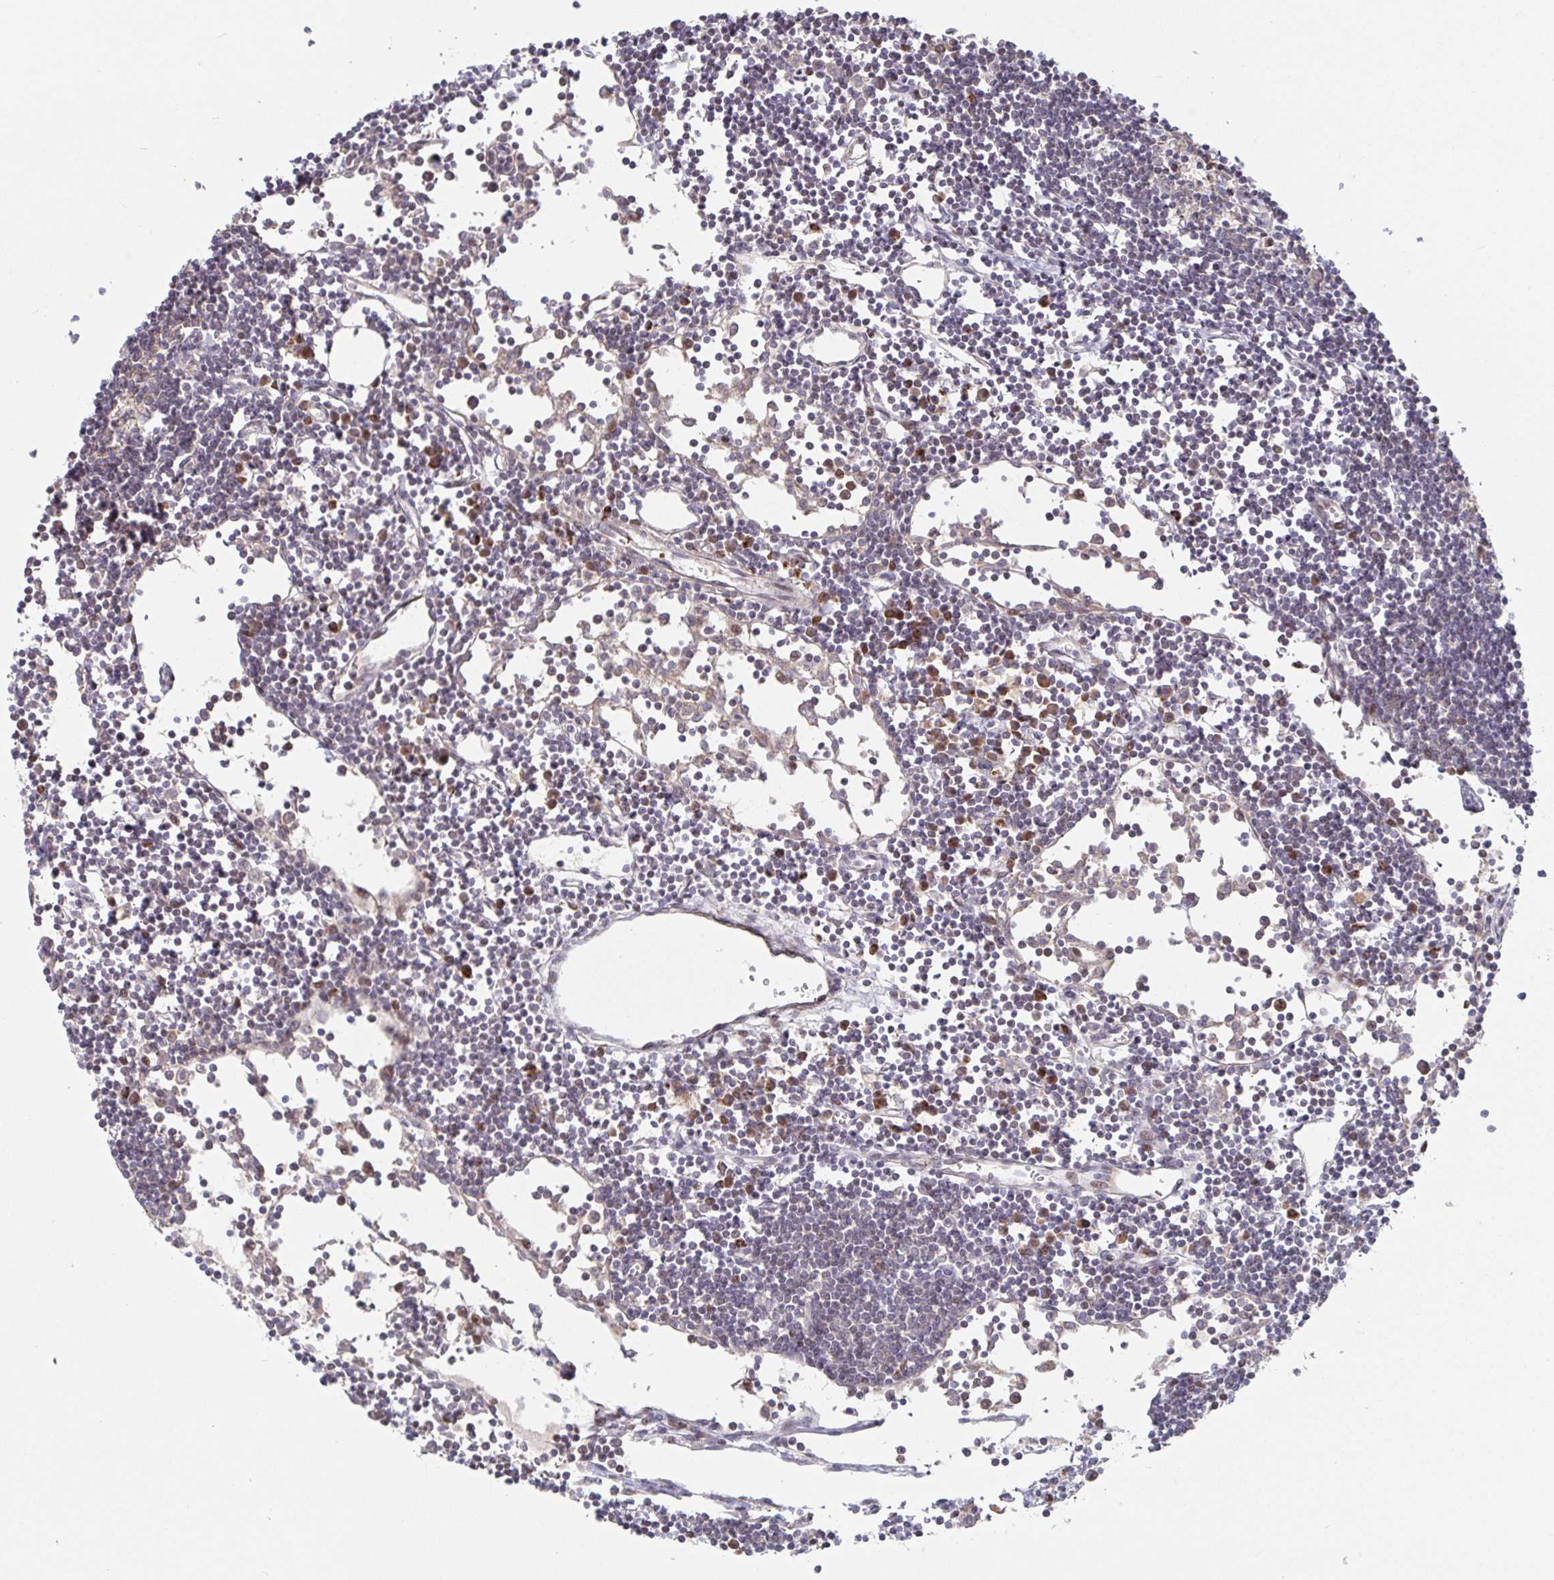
{"staining": {"intensity": "moderate", "quantity": "<25%", "location": "cytoplasmic/membranous"}, "tissue": "lymph node", "cell_type": "Germinal center cells", "image_type": "normal", "snomed": [{"axis": "morphology", "description": "Normal tissue, NOS"}, {"axis": "topography", "description": "Lymph node"}], "caption": "This is a histology image of IHC staining of normal lymph node, which shows moderate staining in the cytoplasmic/membranous of germinal center cells.", "gene": "AACS", "patient": {"sex": "female", "age": 65}}